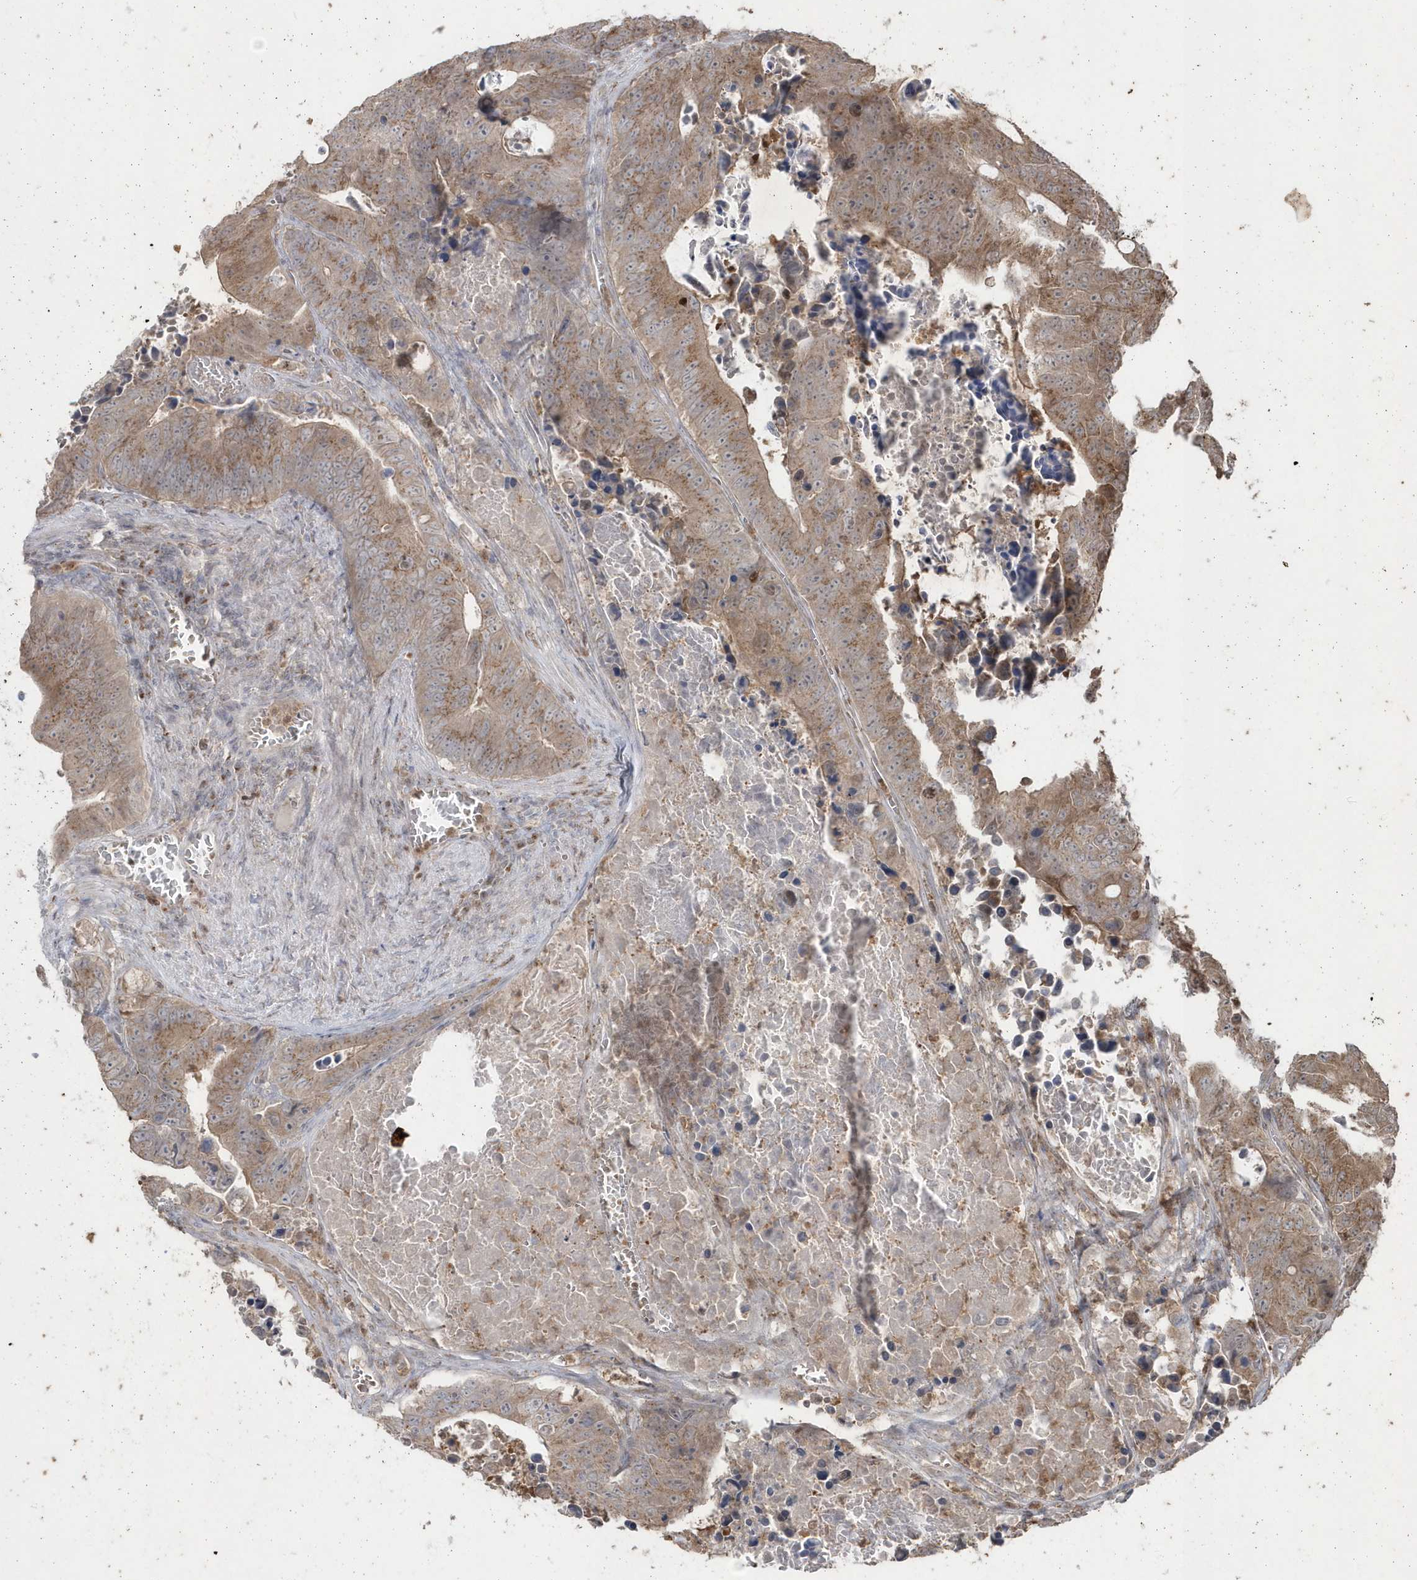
{"staining": {"intensity": "moderate", "quantity": ">75%", "location": "cytoplasmic/membranous"}, "tissue": "colorectal cancer", "cell_type": "Tumor cells", "image_type": "cancer", "snomed": [{"axis": "morphology", "description": "Adenocarcinoma, NOS"}, {"axis": "topography", "description": "Colon"}], "caption": "Tumor cells display medium levels of moderate cytoplasmic/membranous expression in approximately >75% of cells in colorectal adenocarcinoma.", "gene": "GEMIN6", "patient": {"sex": "male", "age": 87}}